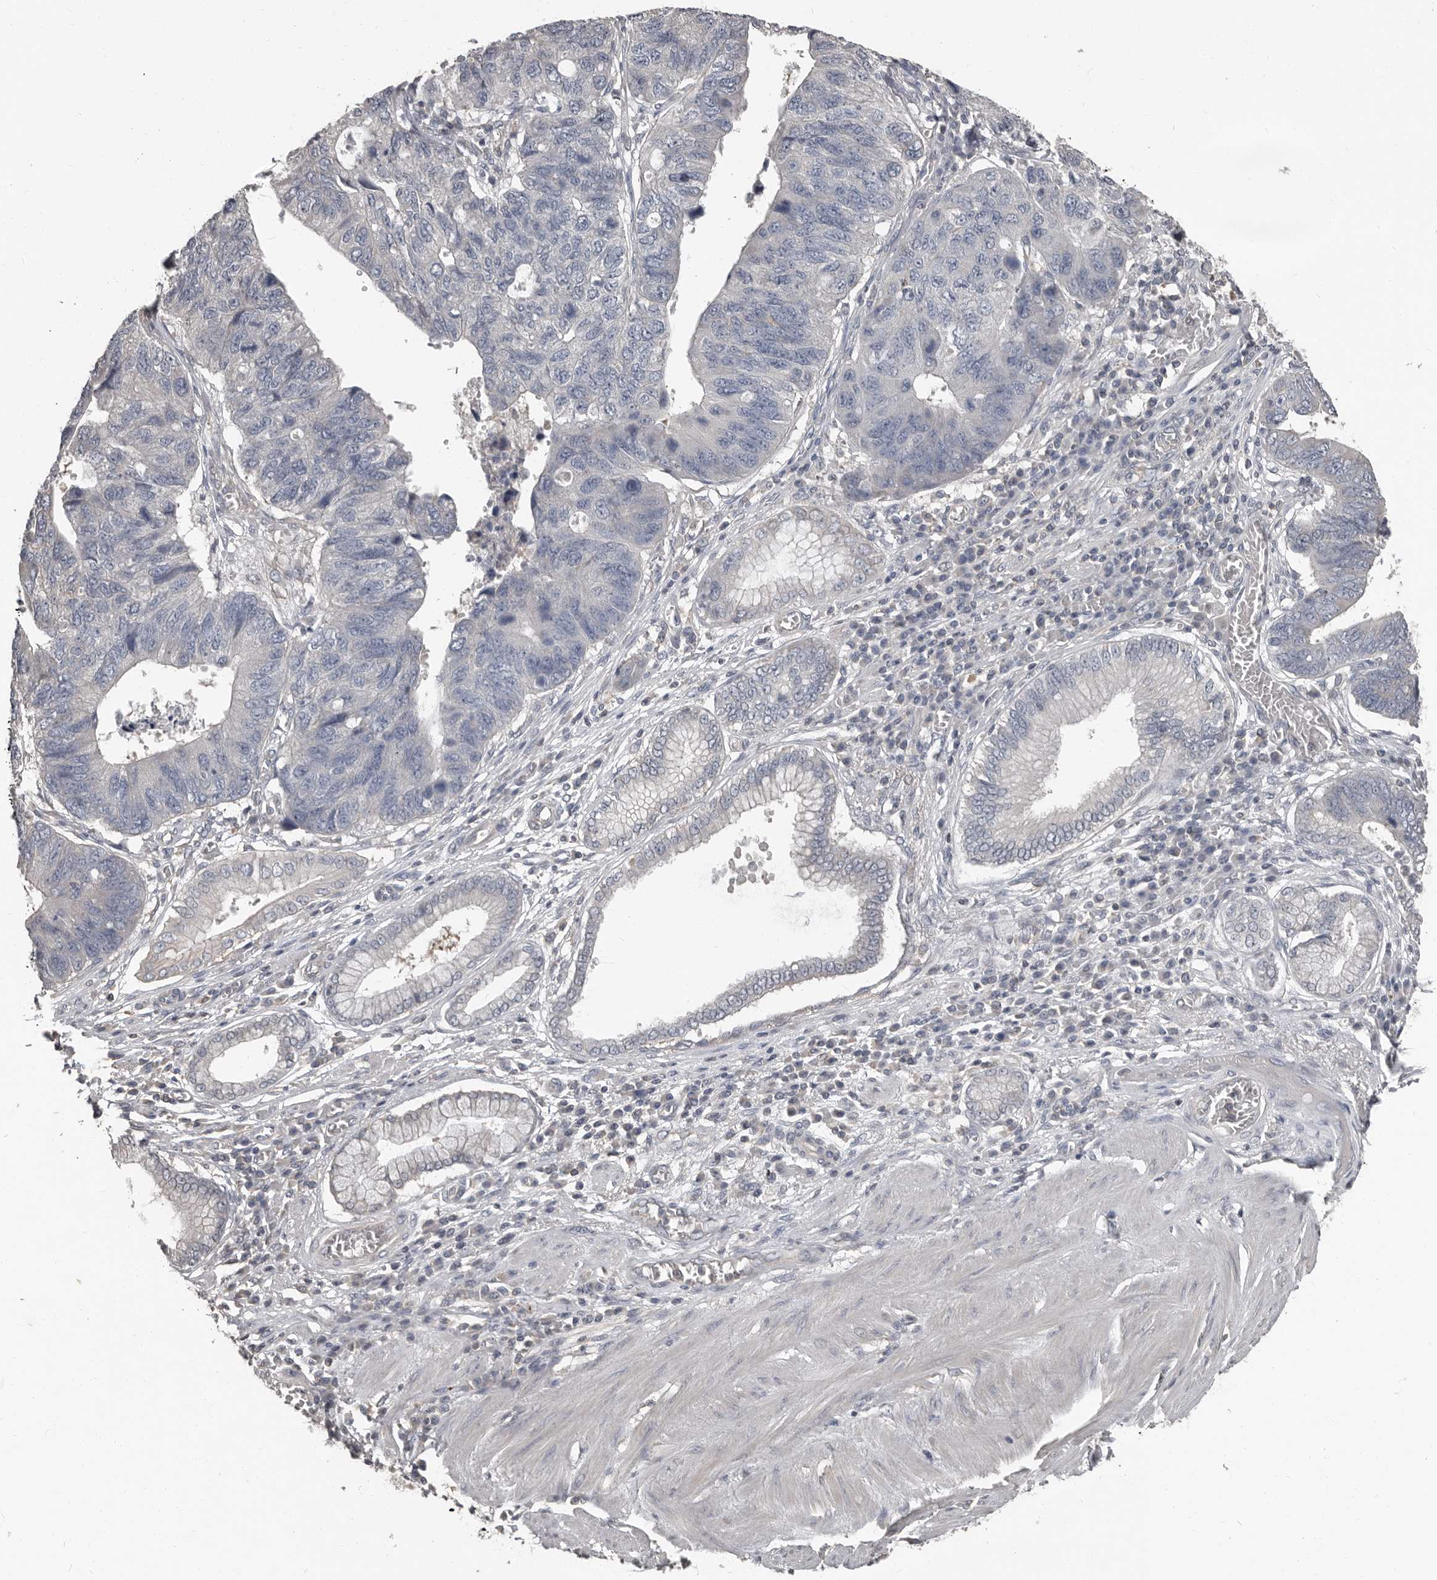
{"staining": {"intensity": "negative", "quantity": "none", "location": "none"}, "tissue": "stomach cancer", "cell_type": "Tumor cells", "image_type": "cancer", "snomed": [{"axis": "morphology", "description": "Adenocarcinoma, NOS"}, {"axis": "topography", "description": "Stomach"}], "caption": "IHC of stomach cancer reveals no staining in tumor cells.", "gene": "CA6", "patient": {"sex": "male", "age": 59}}